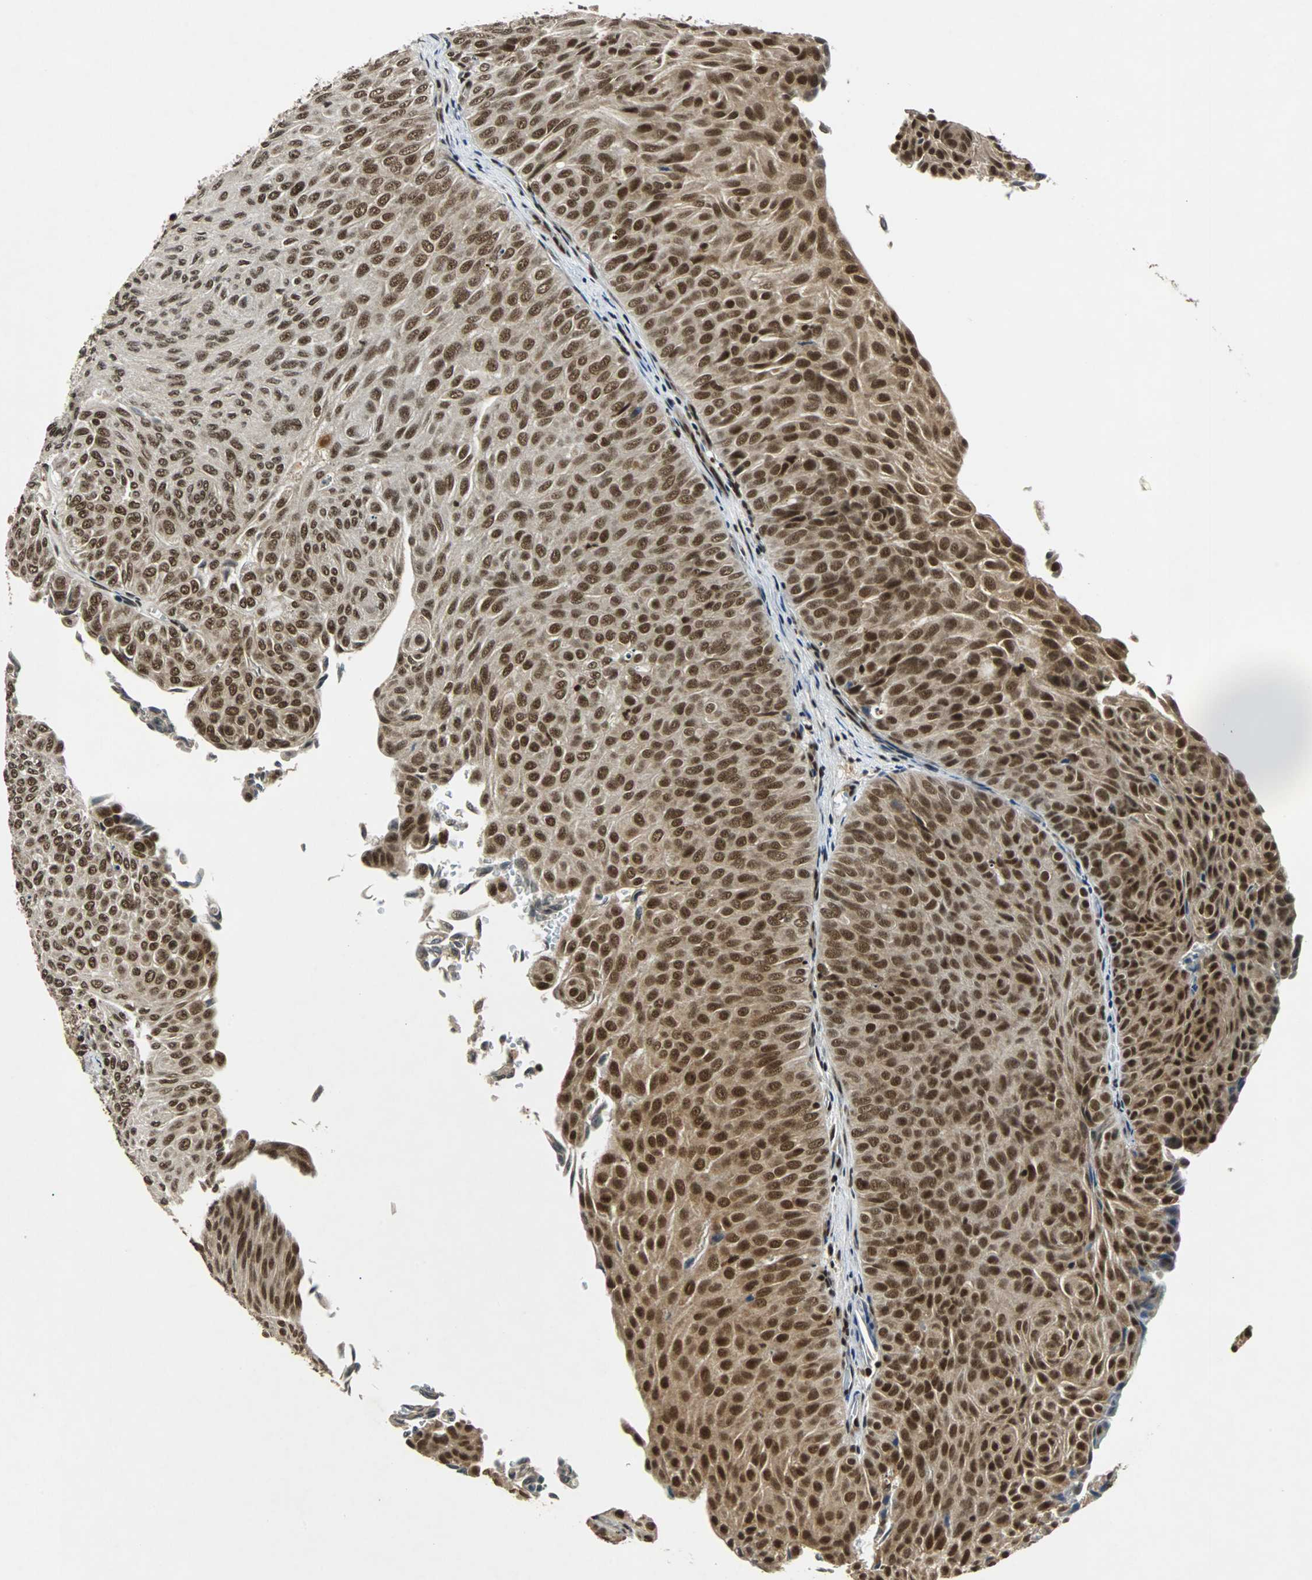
{"staining": {"intensity": "strong", "quantity": ">75%", "location": "cytoplasmic/membranous,nuclear"}, "tissue": "urothelial cancer", "cell_type": "Tumor cells", "image_type": "cancer", "snomed": [{"axis": "morphology", "description": "Urothelial carcinoma, Low grade"}, {"axis": "topography", "description": "Urinary bladder"}], "caption": "Protein expression analysis of urothelial cancer reveals strong cytoplasmic/membranous and nuclear positivity in about >75% of tumor cells.", "gene": "TAF5", "patient": {"sex": "male", "age": 78}}